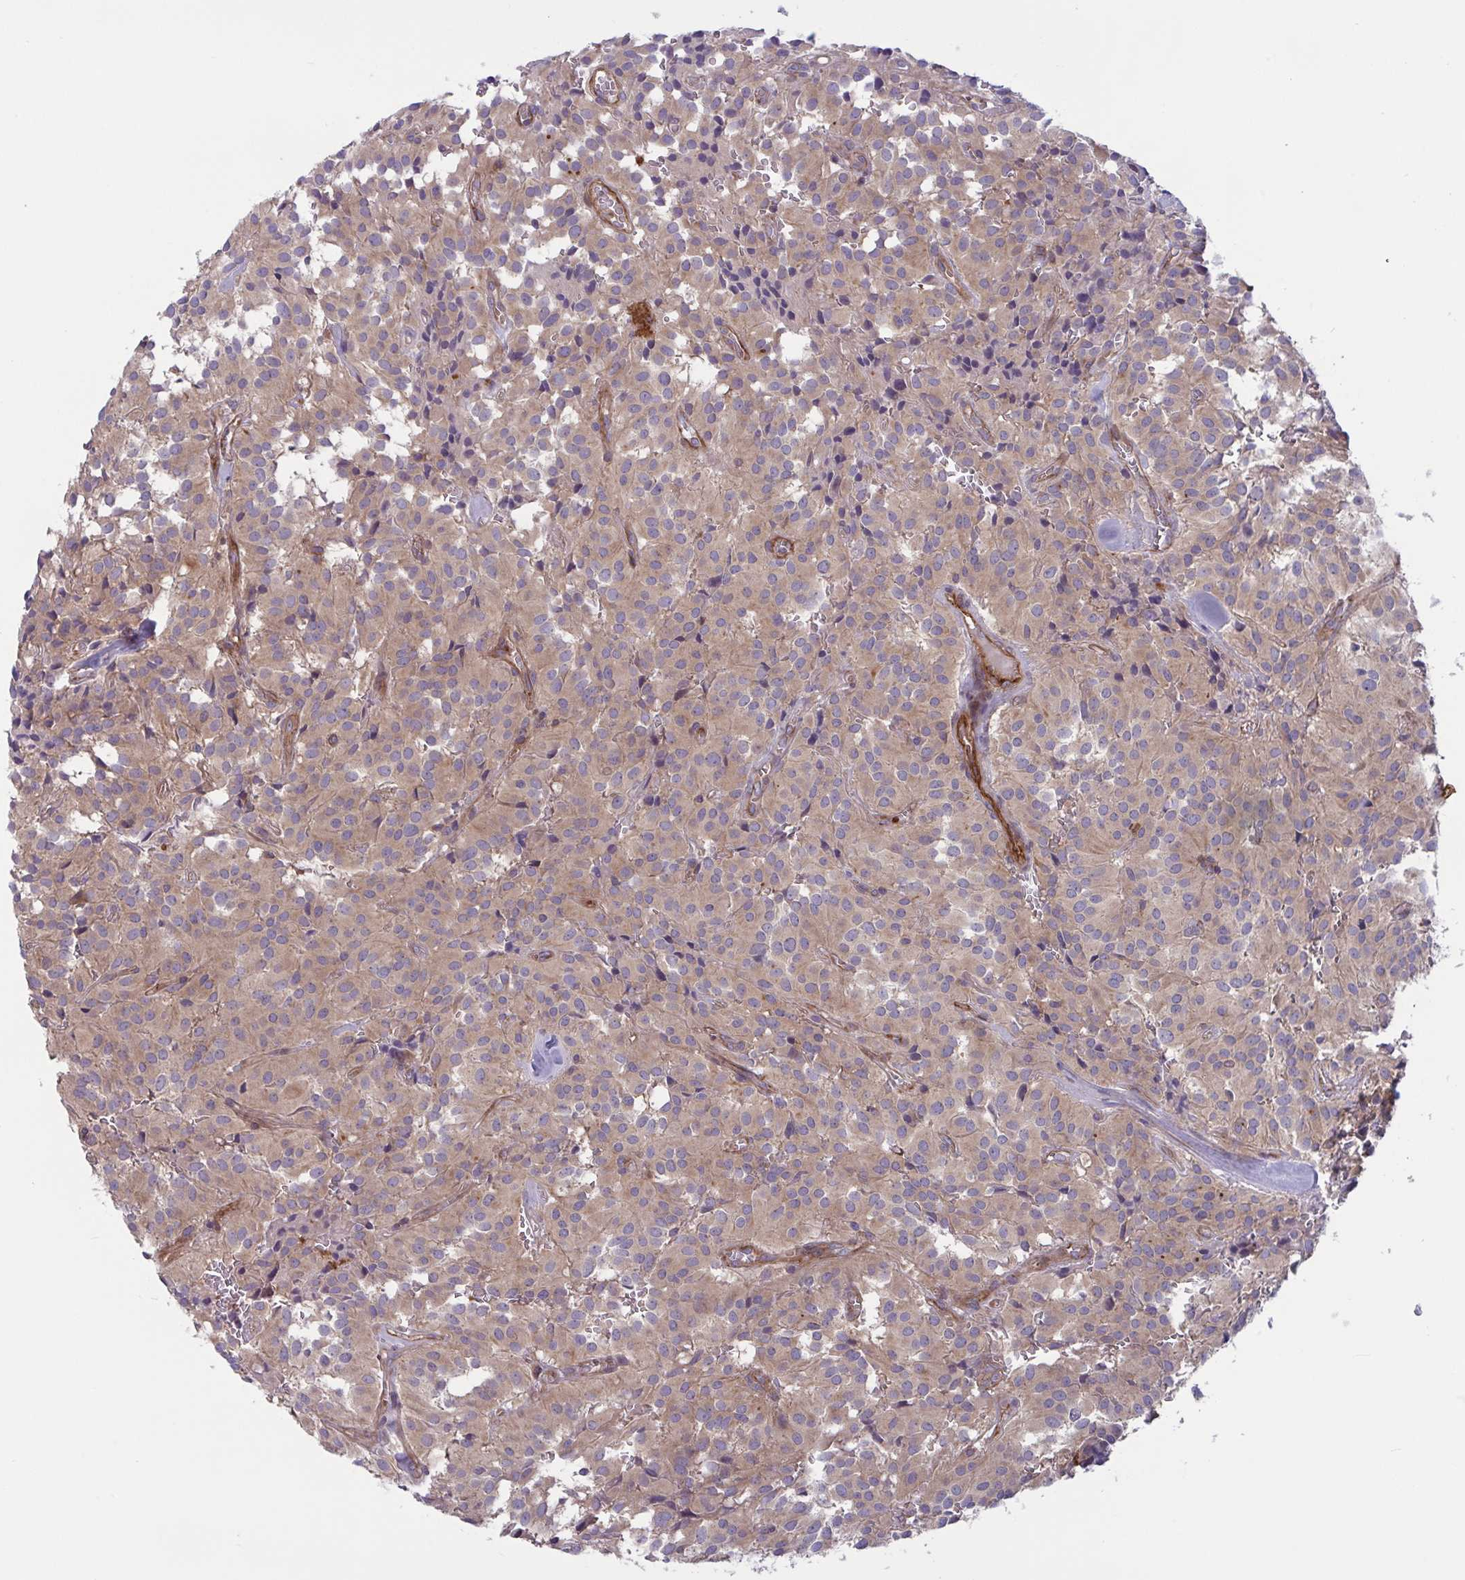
{"staining": {"intensity": "weak", "quantity": ">75%", "location": "cytoplasmic/membranous"}, "tissue": "glioma", "cell_type": "Tumor cells", "image_type": "cancer", "snomed": [{"axis": "morphology", "description": "Glioma, malignant, Low grade"}, {"axis": "topography", "description": "Brain"}], "caption": "This photomicrograph exhibits immunohistochemistry staining of human glioma, with low weak cytoplasmic/membranous positivity in approximately >75% of tumor cells.", "gene": "TANK", "patient": {"sex": "male", "age": 42}}